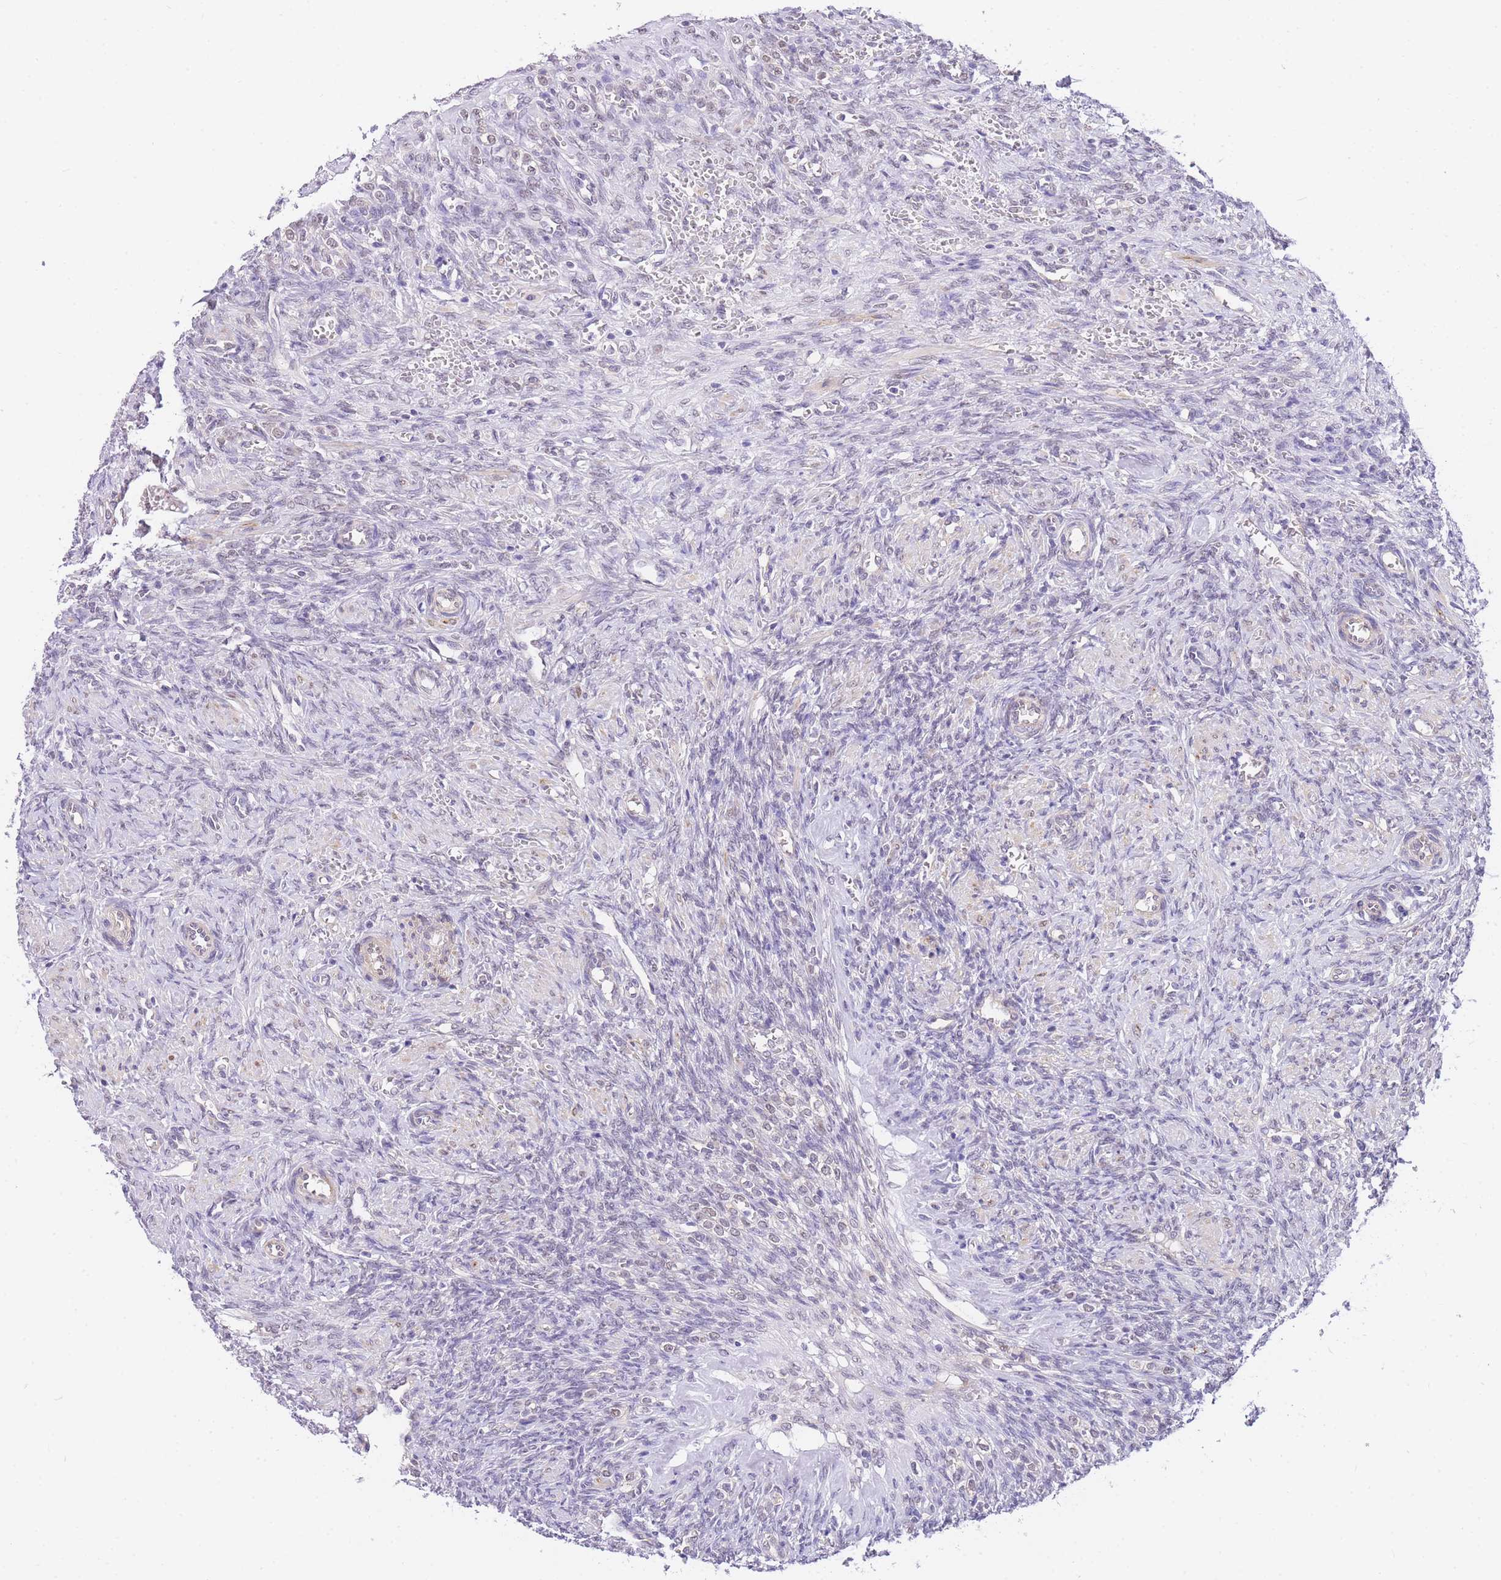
{"staining": {"intensity": "moderate", "quantity": ">75%", "location": "nuclear"}, "tissue": "ovary", "cell_type": "Follicle cells", "image_type": "normal", "snomed": [{"axis": "morphology", "description": "Normal tissue, NOS"}, {"axis": "topography", "description": "Ovary"}], "caption": "The image exhibits staining of benign ovary, revealing moderate nuclear protein expression (brown color) within follicle cells. The staining was performed using DAB to visualize the protein expression in brown, while the nuclei were stained in blue with hematoxylin (Magnification: 20x).", "gene": "S100PBP", "patient": {"sex": "female", "age": 41}}